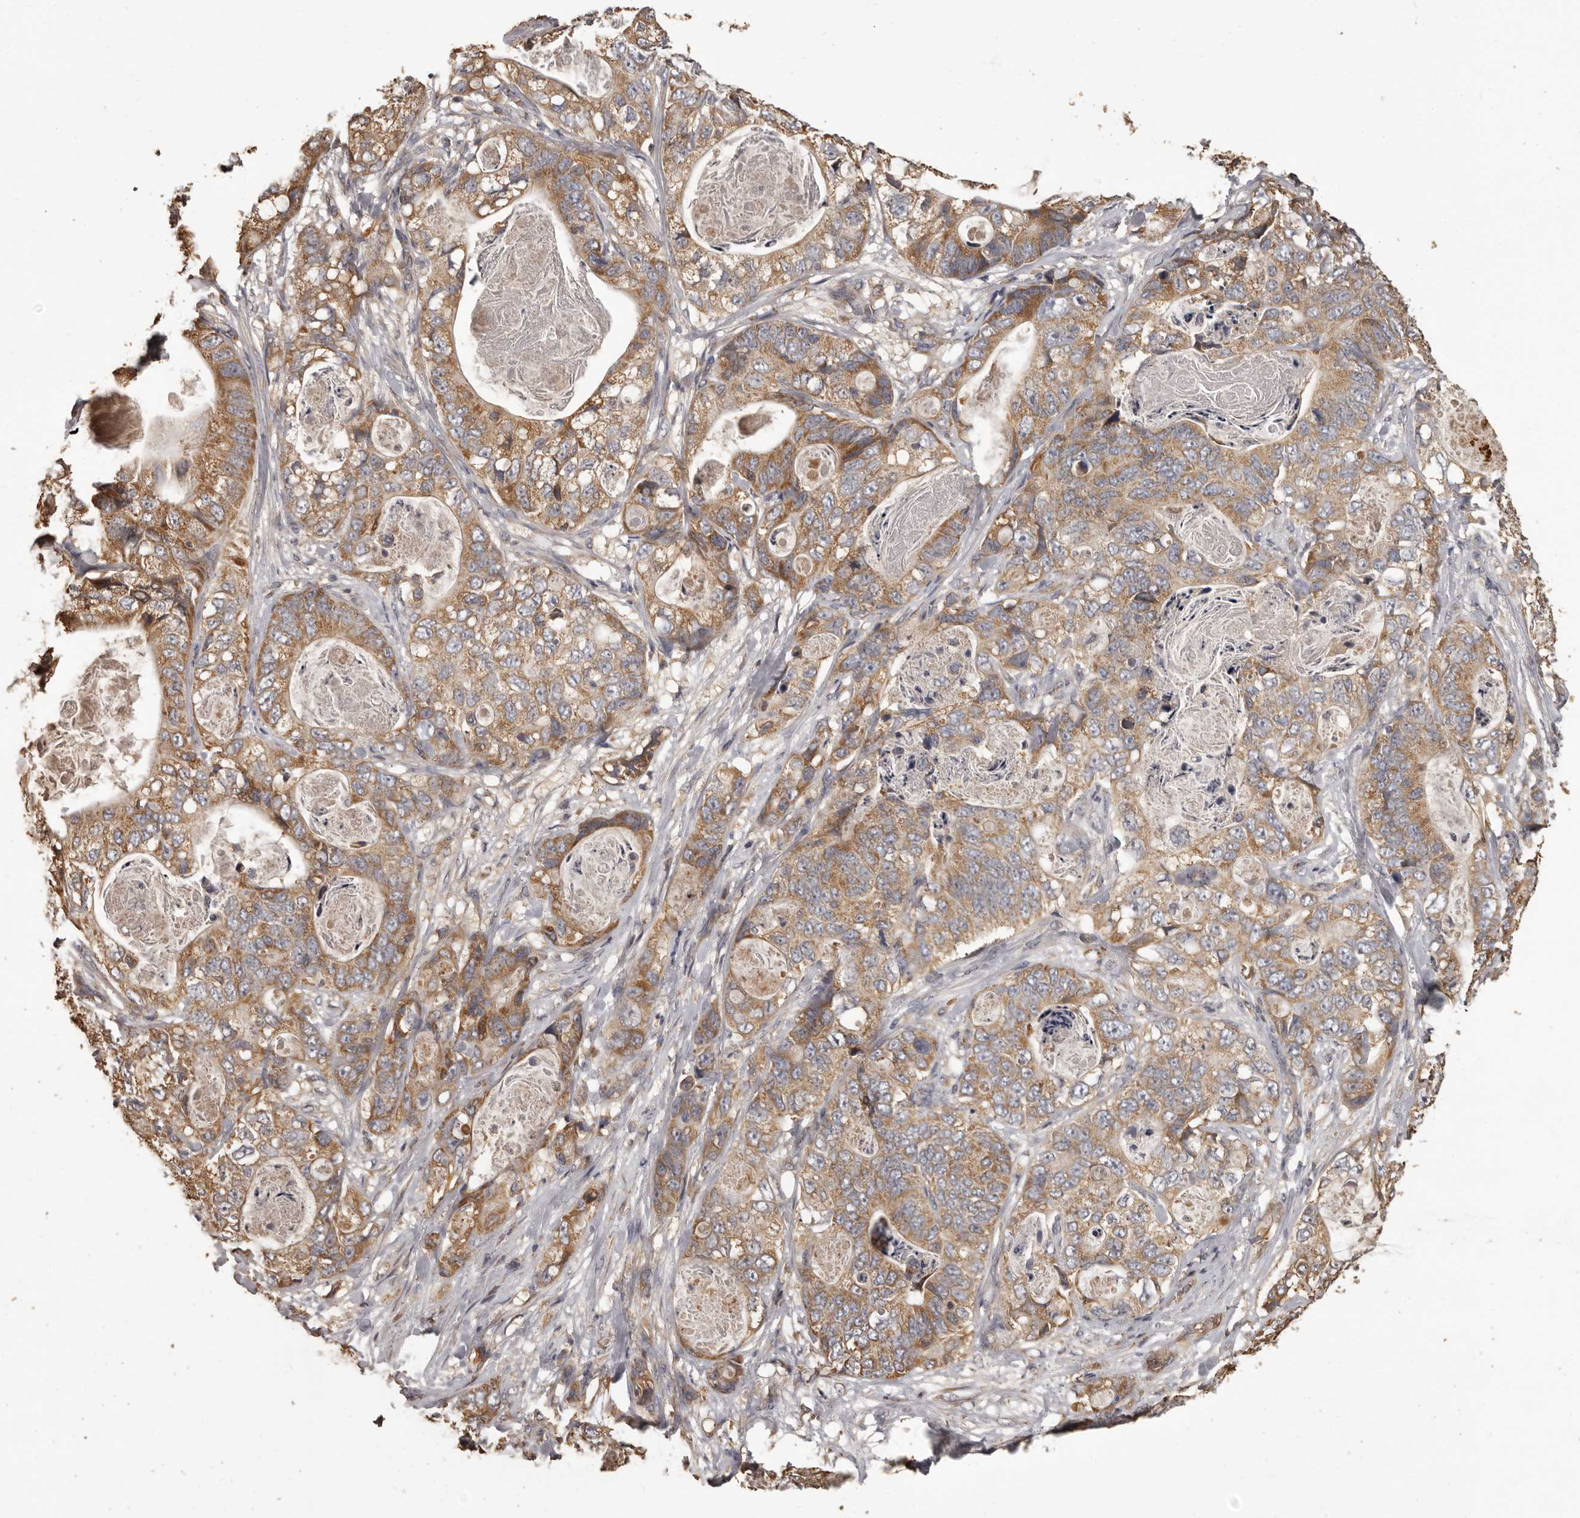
{"staining": {"intensity": "moderate", "quantity": ">75%", "location": "cytoplasmic/membranous"}, "tissue": "stomach cancer", "cell_type": "Tumor cells", "image_type": "cancer", "snomed": [{"axis": "morphology", "description": "Normal tissue, NOS"}, {"axis": "morphology", "description": "Adenocarcinoma, NOS"}, {"axis": "topography", "description": "Stomach"}], "caption": "Adenocarcinoma (stomach) stained for a protein (brown) reveals moderate cytoplasmic/membranous positive staining in approximately >75% of tumor cells.", "gene": "MGAT5", "patient": {"sex": "female", "age": 89}}